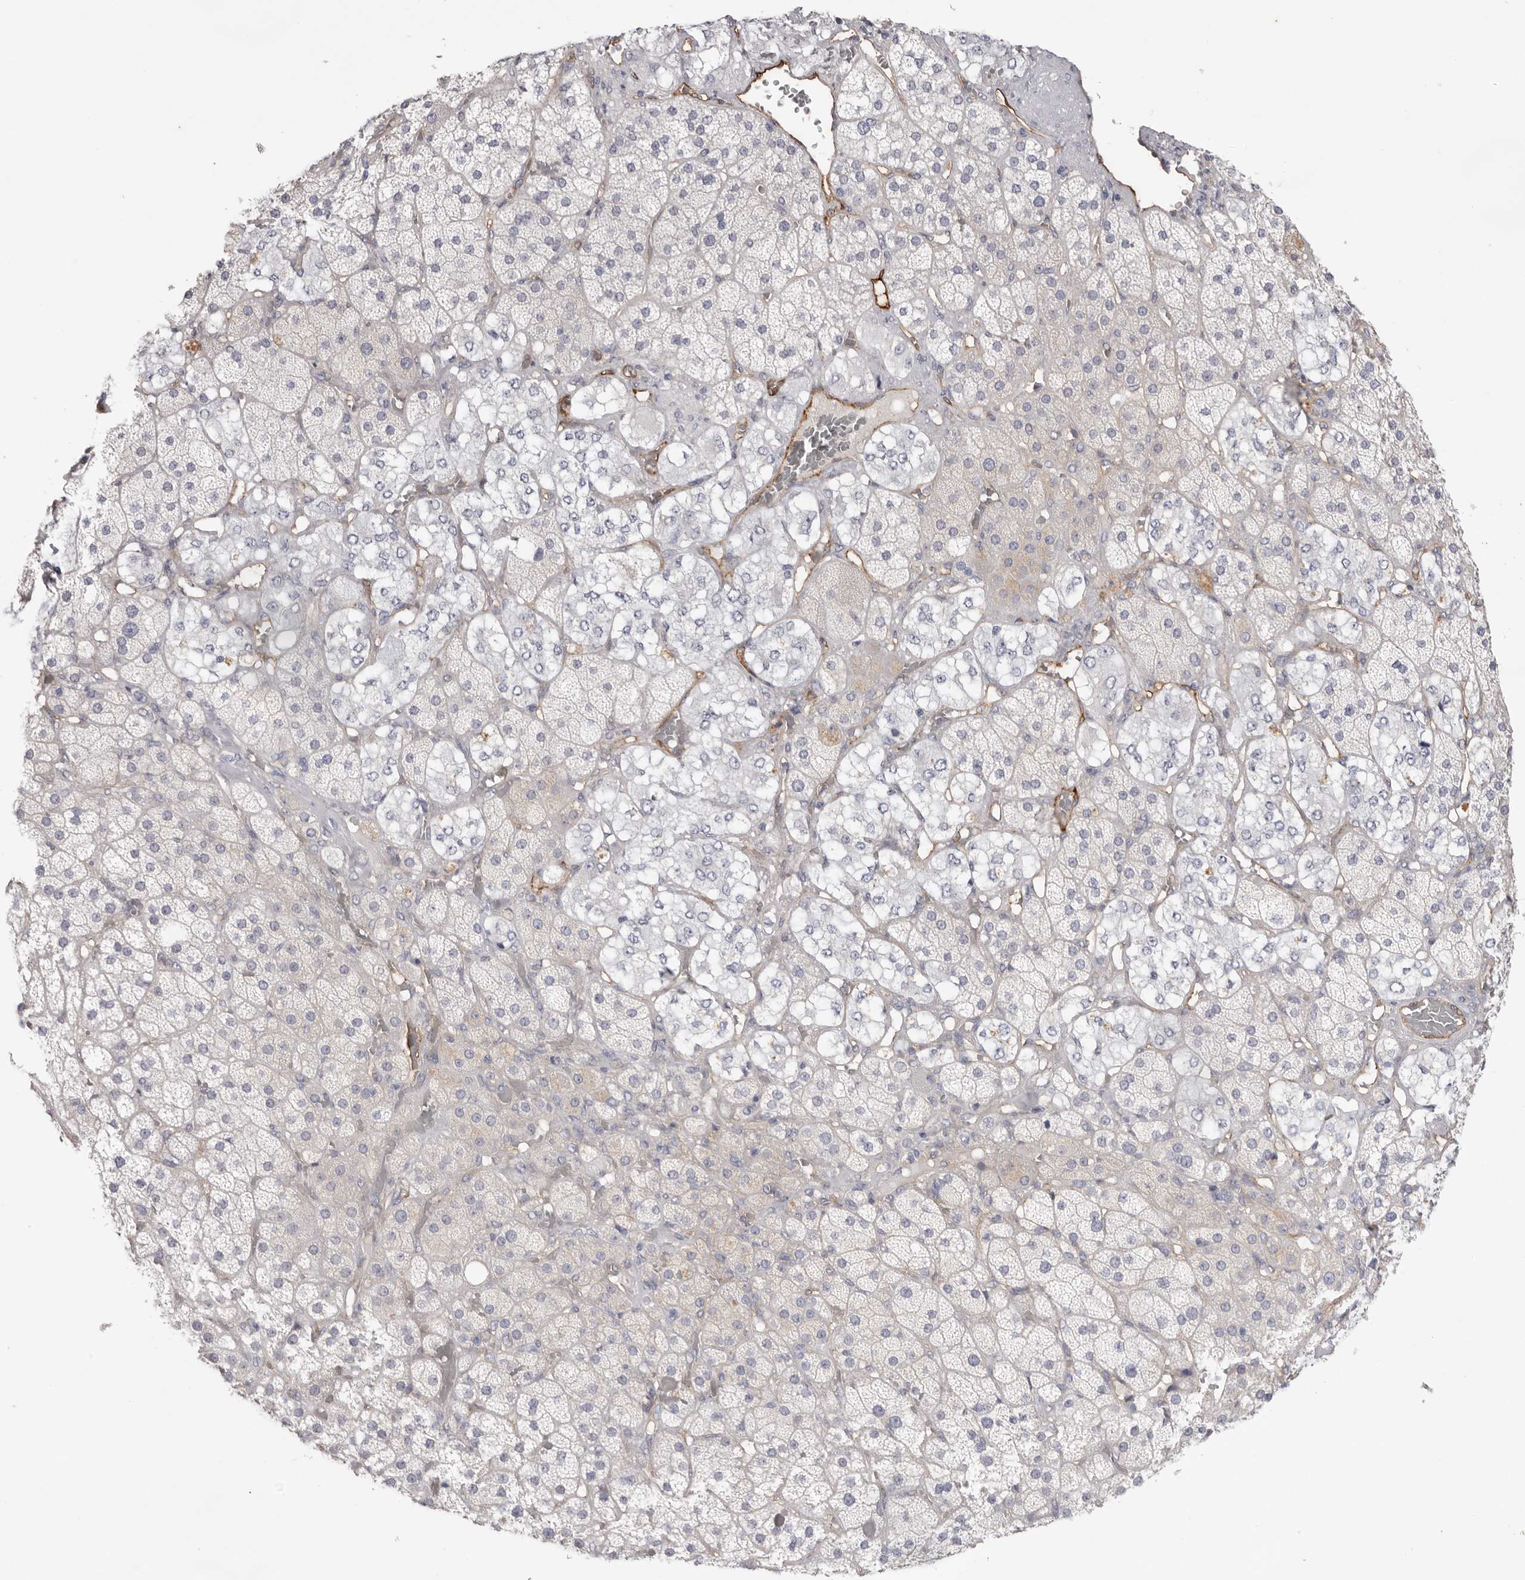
{"staining": {"intensity": "negative", "quantity": "none", "location": "none"}, "tissue": "adrenal gland", "cell_type": "Glandular cells", "image_type": "normal", "snomed": [{"axis": "morphology", "description": "Normal tissue, NOS"}, {"axis": "topography", "description": "Adrenal gland"}], "caption": "This is a micrograph of immunohistochemistry staining of unremarkable adrenal gland, which shows no staining in glandular cells. (DAB (3,3'-diaminobenzidine) IHC visualized using brightfield microscopy, high magnification).", "gene": "LRRC66", "patient": {"sex": "male", "age": 57}}